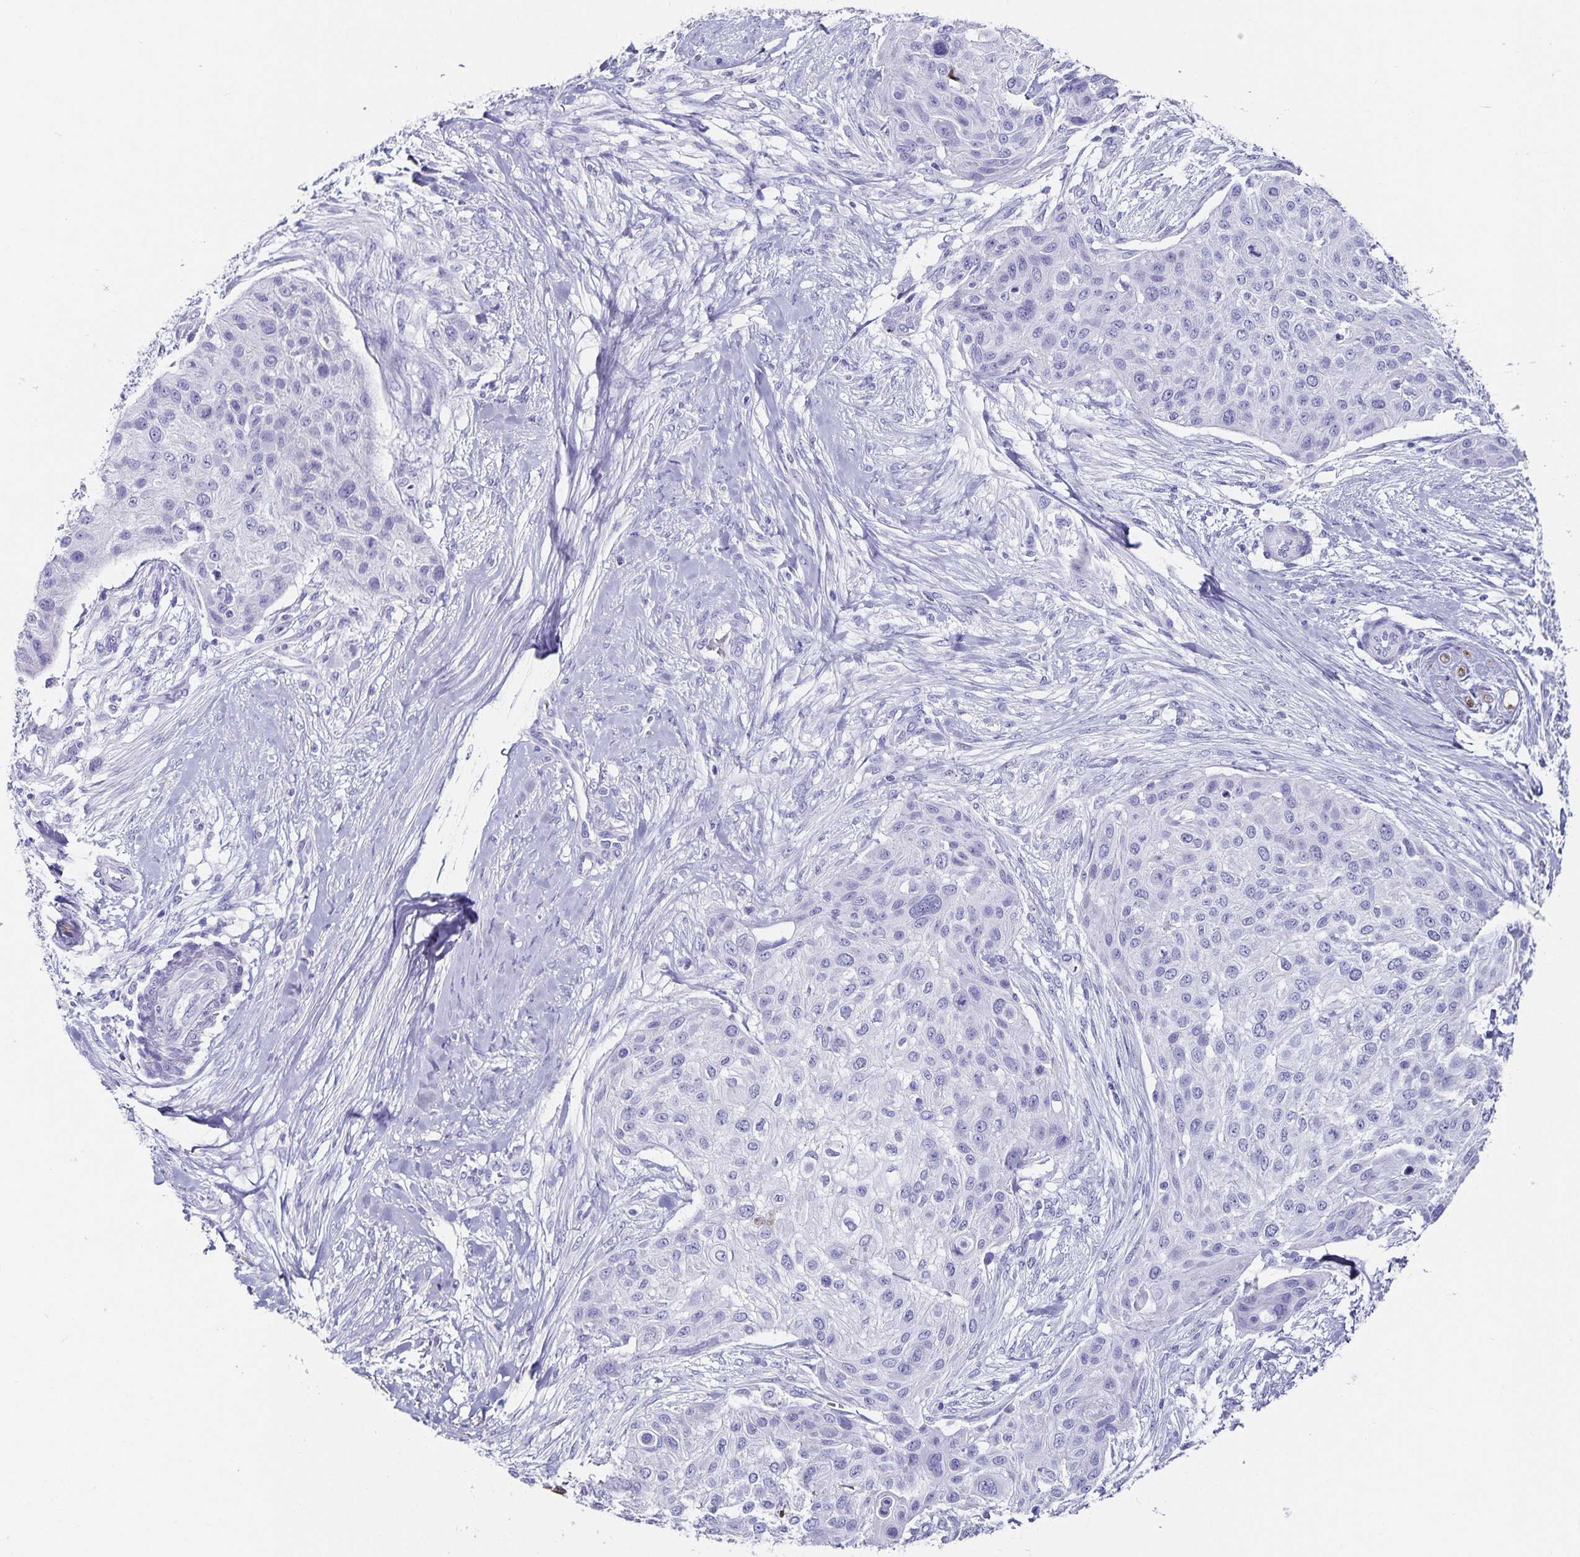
{"staining": {"intensity": "negative", "quantity": "none", "location": "none"}, "tissue": "skin cancer", "cell_type": "Tumor cells", "image_type": "cancer", "snomed": [{"axis": "morphology", "description": "Squamous cell carcinoma, NOS"}, {"axis": "topography", "description": "Skin"}], "caption": "A micrograph of human skin cancer is negative for staining in tumor cells.", "gene": "CHGA", "patient": {"sex": "female", "age": 87}}